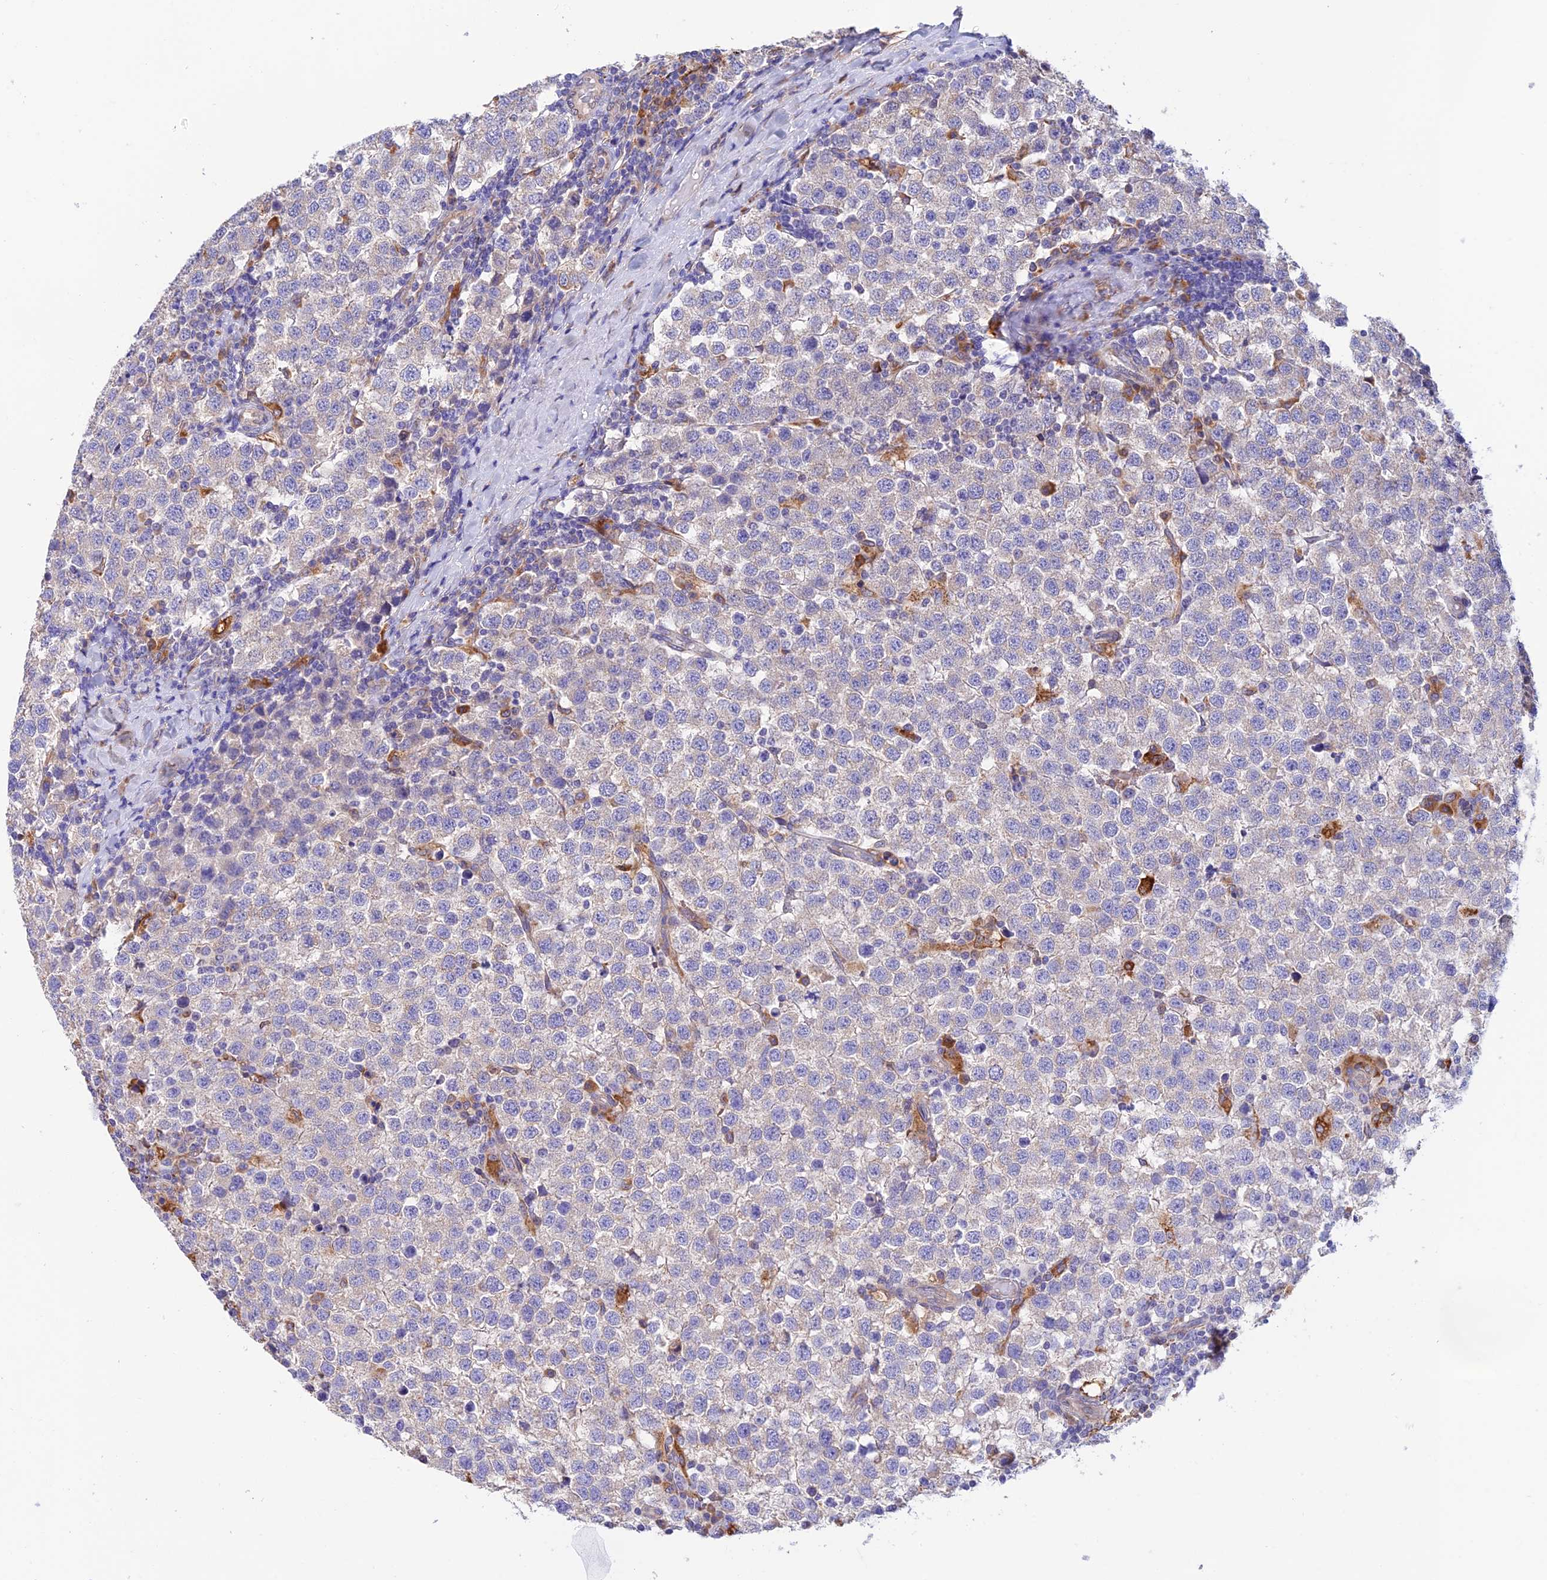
{"staining": {"intensity": "negative", "quantity": "none", "location": "none"}, "tissue": "testis cancer", "cell_type": "Tumor cells", "image_type": "cancer", "snomed": [{"axis": "morphology", "description": "Seminoma, NOS"}, {"axis": "topography", "description": "Testis"}], "caption": "Immunohistochemistry image of testis cancer (seminoma) stained for a protein (brown), which exhibits no expression in tumor cells. The staining was performed using DAB to visualize the protein expression in brown, while the nuclei were stained in blue with hematoxylin (Magnification: 20x).", "gene": "VKORC1", "patient": {"sex": "male", "age": 34}}